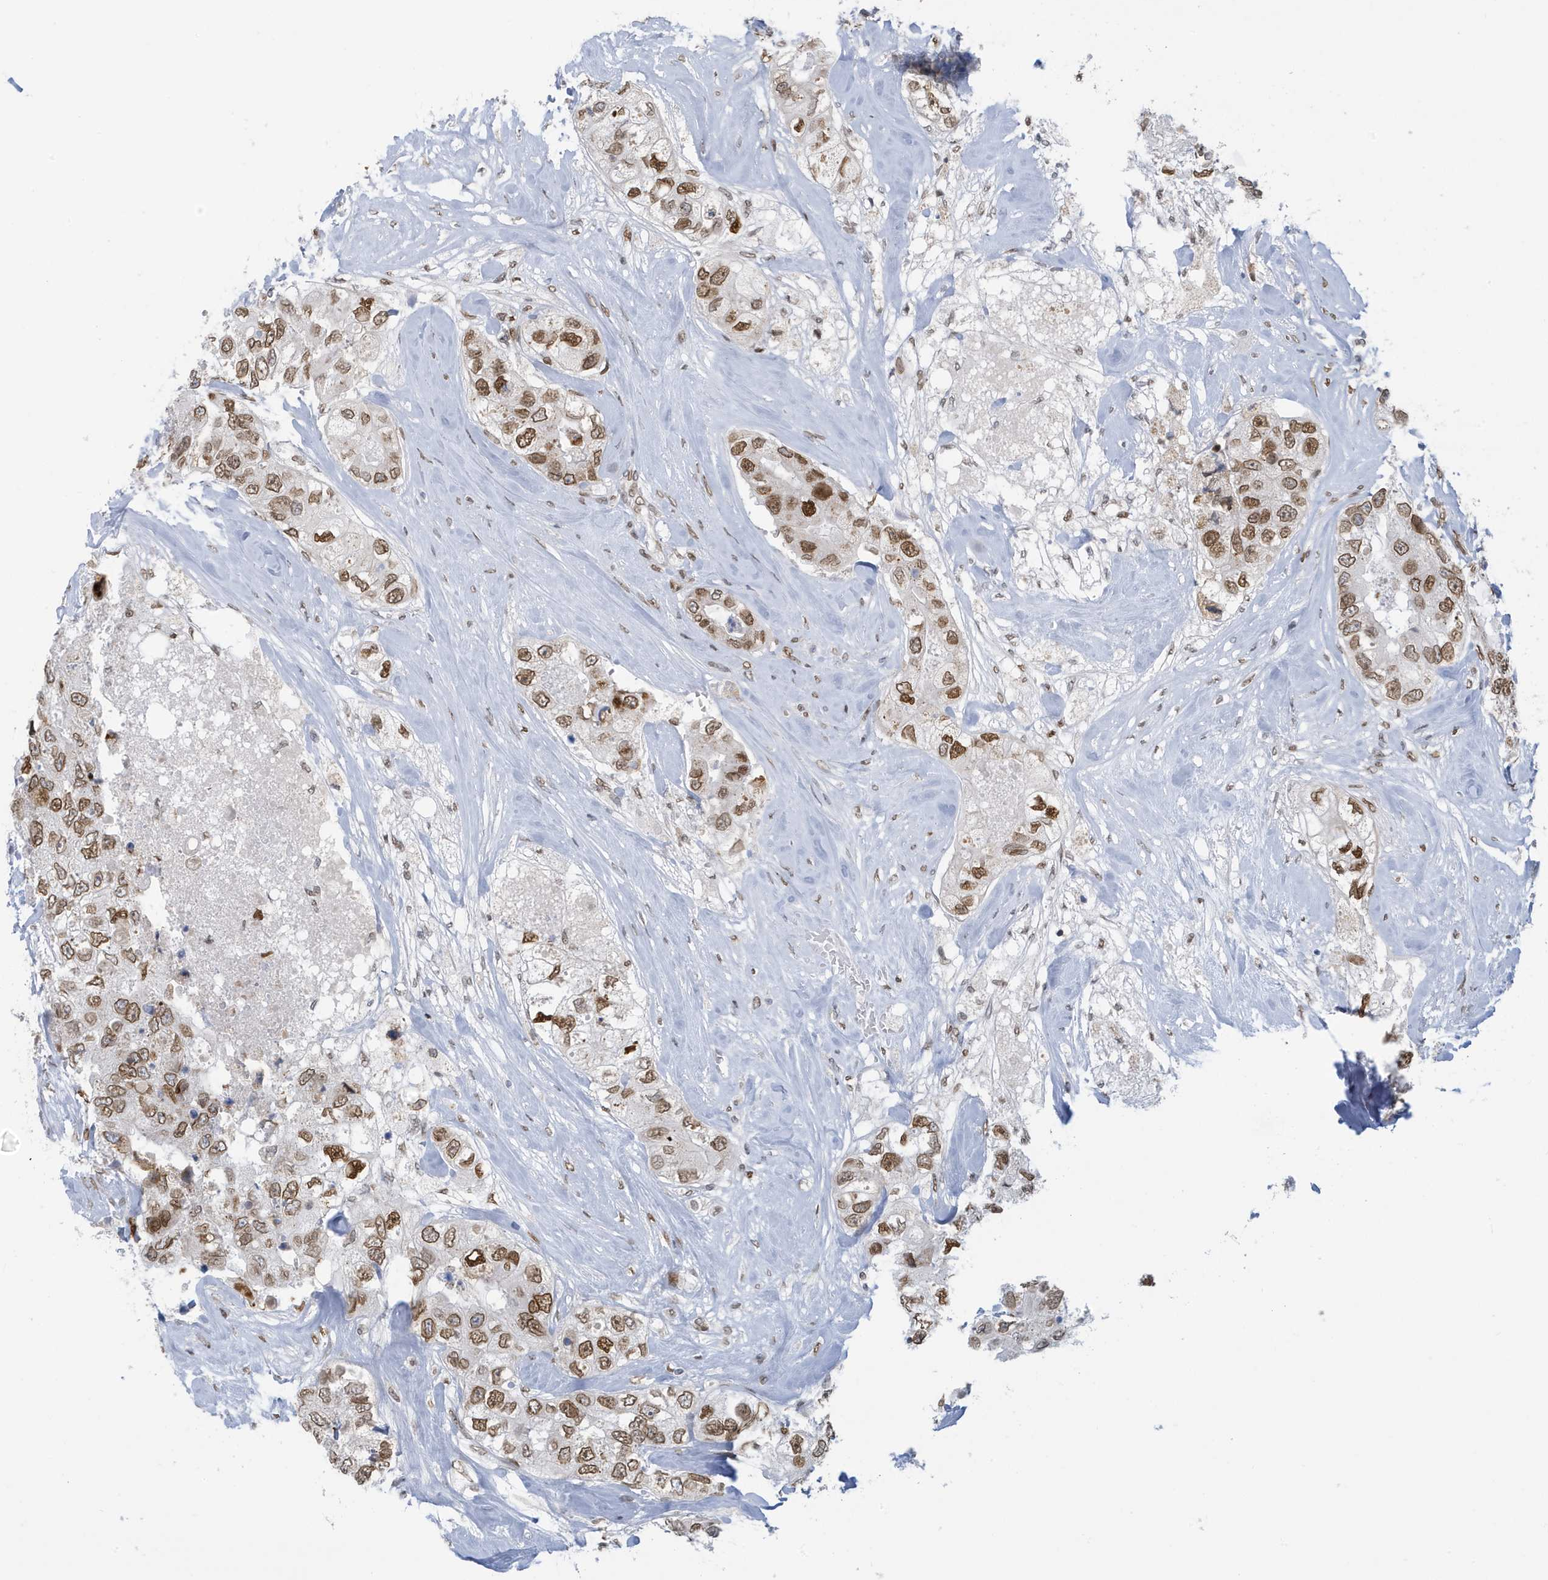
{"staining": {"intensity": "moderate", "quantity": ">75%", "location": "nuclear"}, "tissue": "breast cancer", "cell_type": "Tumor cells", "image_type": "cancer", "snomed": [{"axis": "morphology", "description": "Duct carcinoma"}, {"axis": "topography", "description": "Breast"}], "caption": "Human breast cancer (intraductal carcinoma) stained with a protein marker demonstrates moderate staining in tumor cells.", "gene": "PCYT1A", "patient": {"sex": "female", "age": 62}}